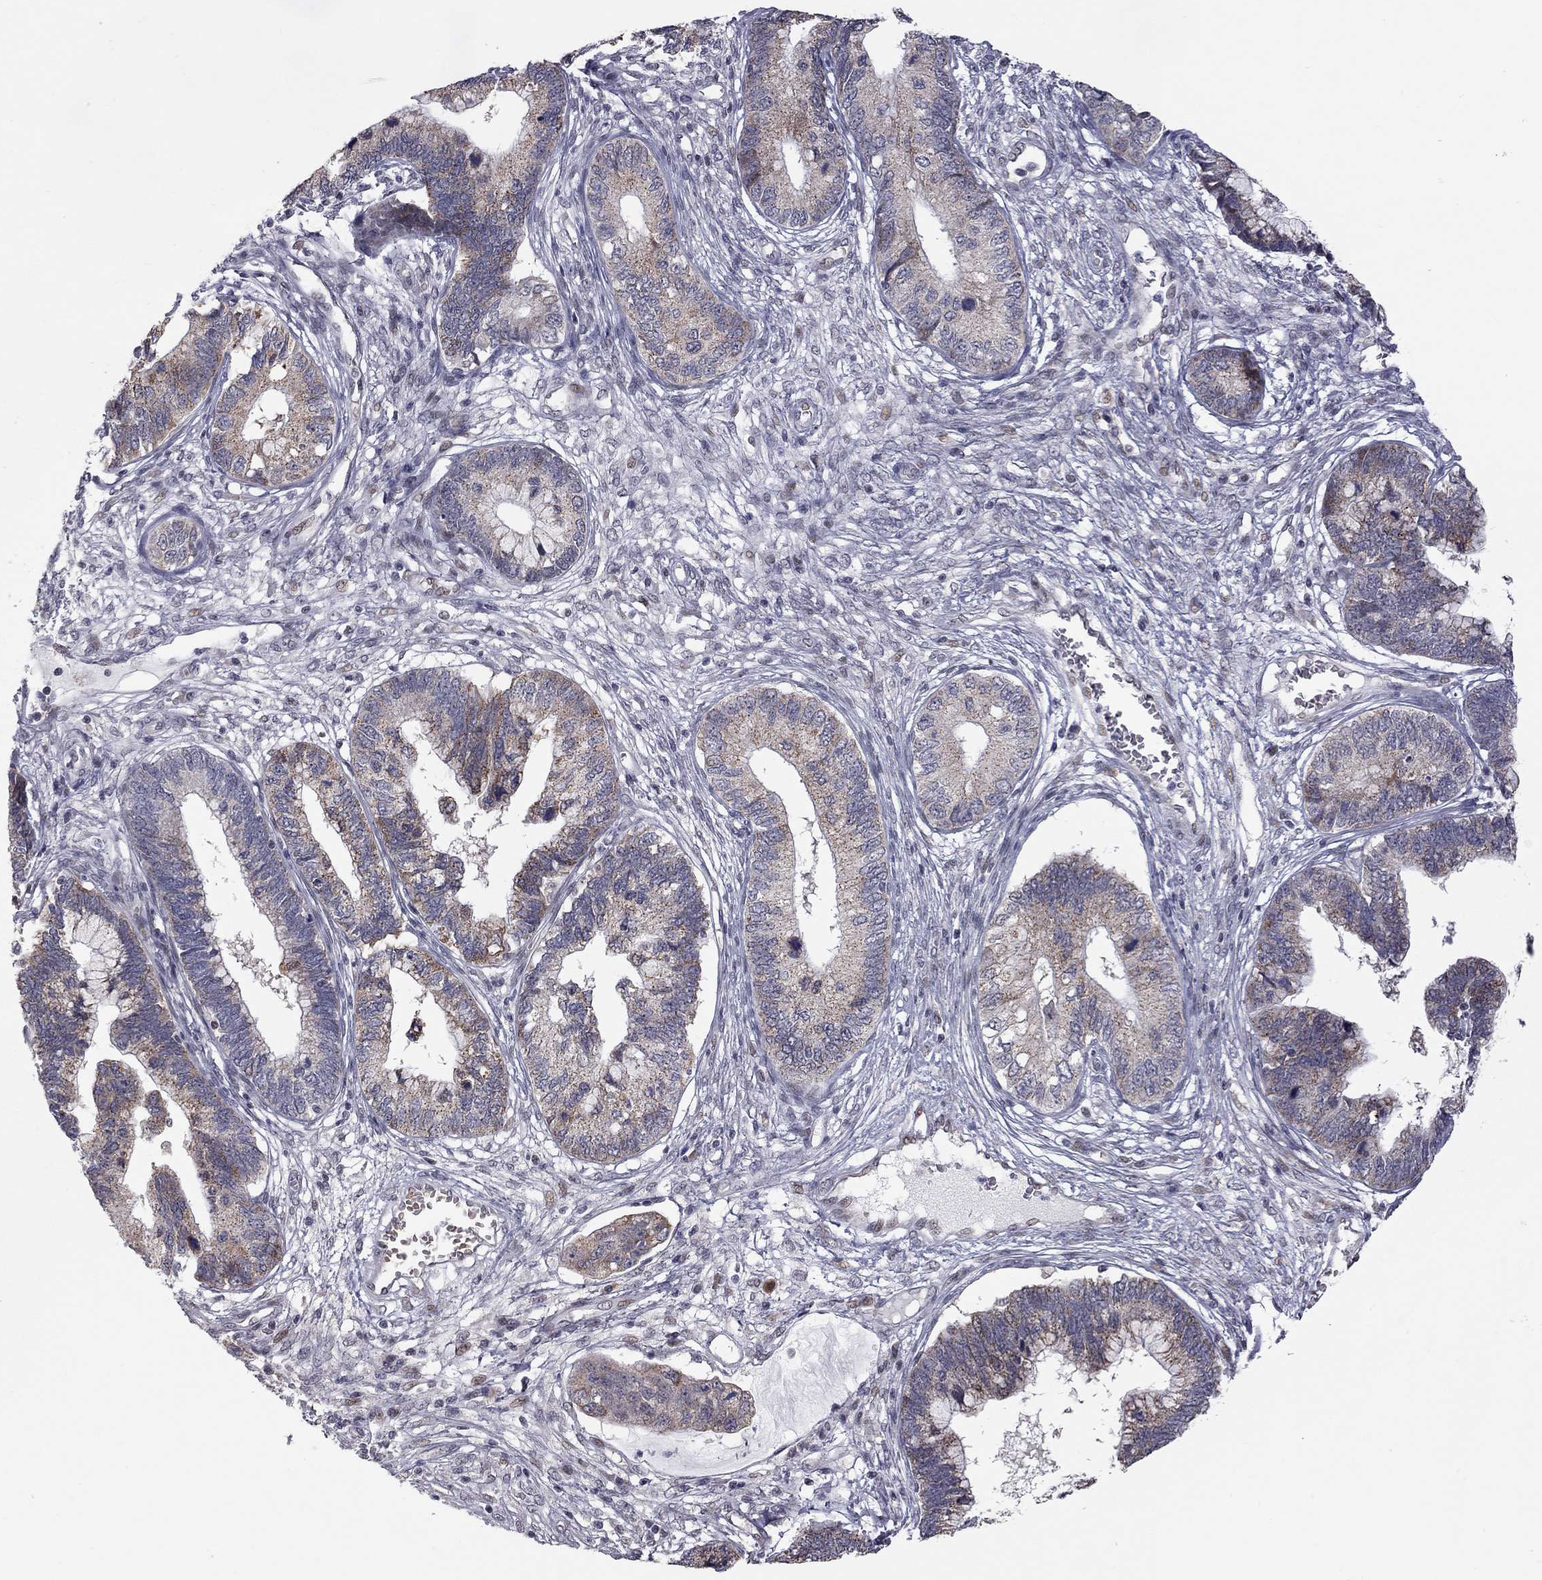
{"staining": {"intensity": "moderate", "quantity": "25%-75%", "location": "cytoplasmic/membranous"}, "tissue": "cervical cancer", "cell_type": "Tumor cells", "image_type": "cancer", "snomed": [{"axis": "morphology", "description": "Adenocarcinoma, NOS"}, {"axis": "topography", "description": "Cervix"}], "caption": "Cervical cancer (adenocarcinoma) stained with DAB (3,3'-diaminobenzidine) immunohistochemistry exhibits medium levels of moderate cytoplasmic/membranous staining in about 25%-75% of tumor cells.", "gene": "MC3R", "patient": {"sex": "female", "age": 44}}